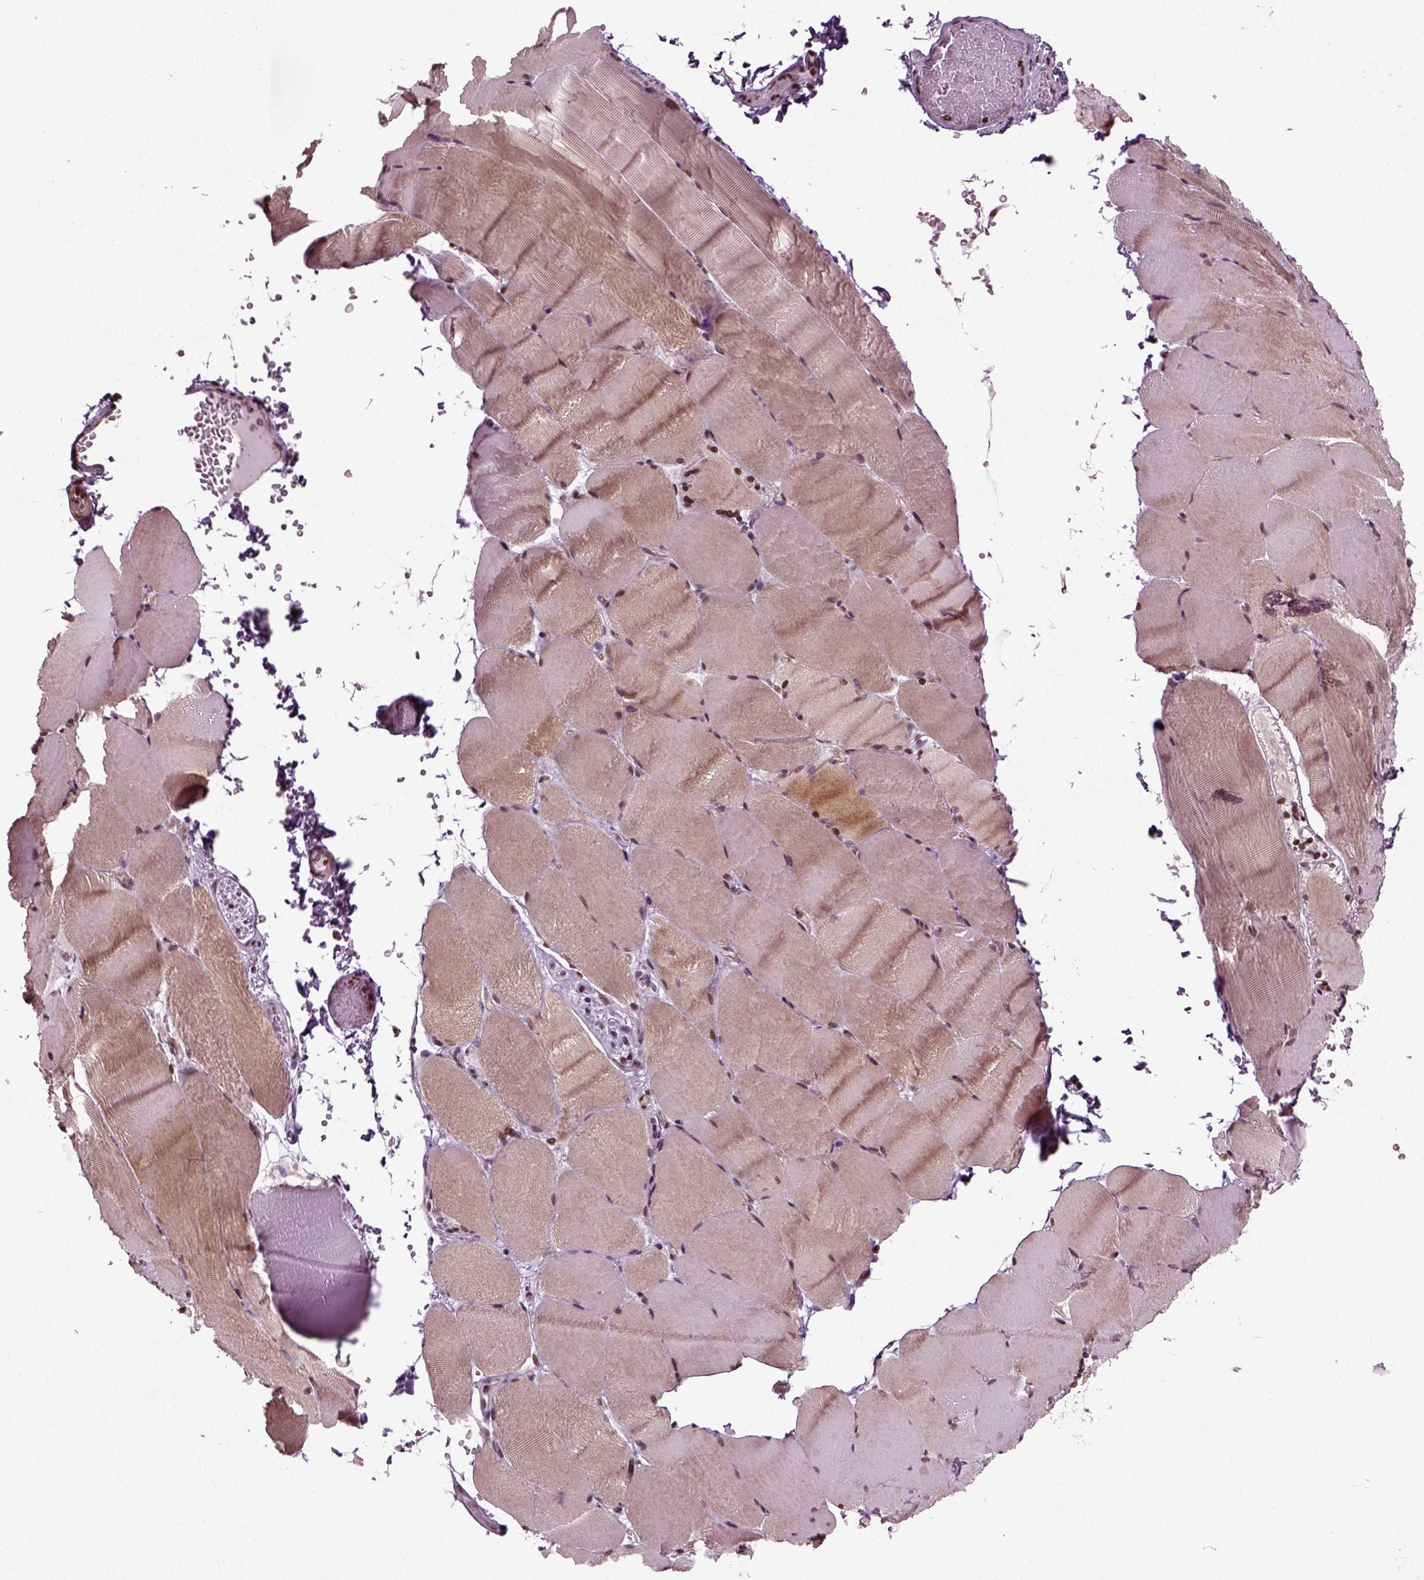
{"staining": {"intensity": "moderate", "quantity": ">75%", "location": "cytoplasmic/membranous"}, "tissue": "skeletal muscle", "cell_type": "Myocytes", "image_type": "normal", "snomed": [{"axis": "morphology", "description": "Normal tissue, NOS"}, {"axis": "topography", "description": "Skeletal muscle"}], "caption": "Myocytes demonstrate medium levels of moderate cytoplasmic/membranous positivity in approximately >75% of cells in unremarkable skeletal muscle.", "gene": "HEYL", "patient": {"sex": "female", "age": 37}}